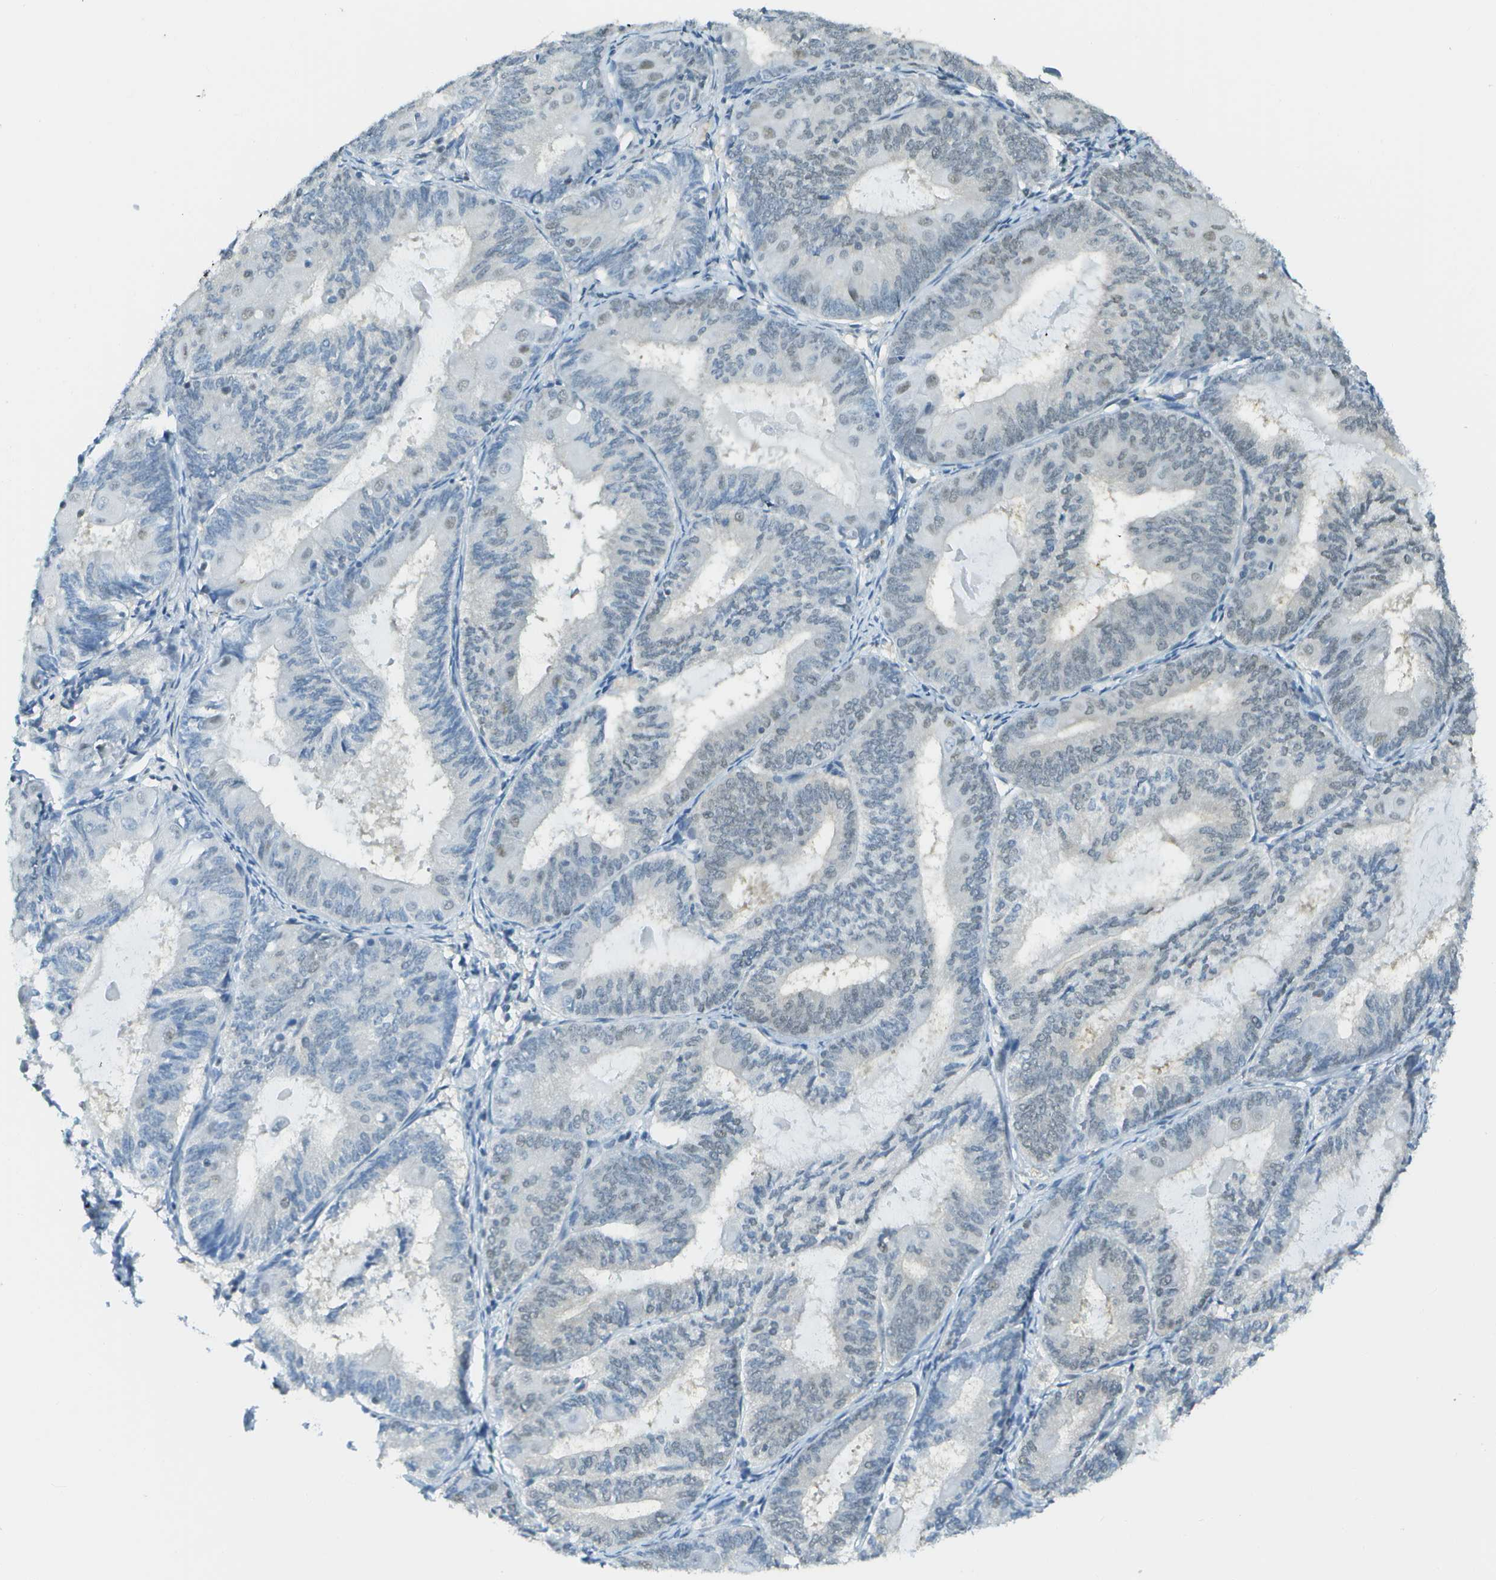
{"staining": {"intensity": "negative", "quantity": "none", "location": "none"}, "tissue": "endometrial cancer", "cell_type": "Tumor cells", "image_type": "cancer", "snomed": [{"axis": "morphology", "description": "Adenocarcinoma, NOS"}, {"axis": "topography", "description": "Endometrium"}], "caption": "Immunohistochemical staining of endometrial cancer displays no significant expression in tumor cells. (Brightfield microscopy of DAB (3,3'-diaminobenzidine) IHC at high magnification).", "gene": "NEK11", "patient": {"sex": "female", "age": 81}}